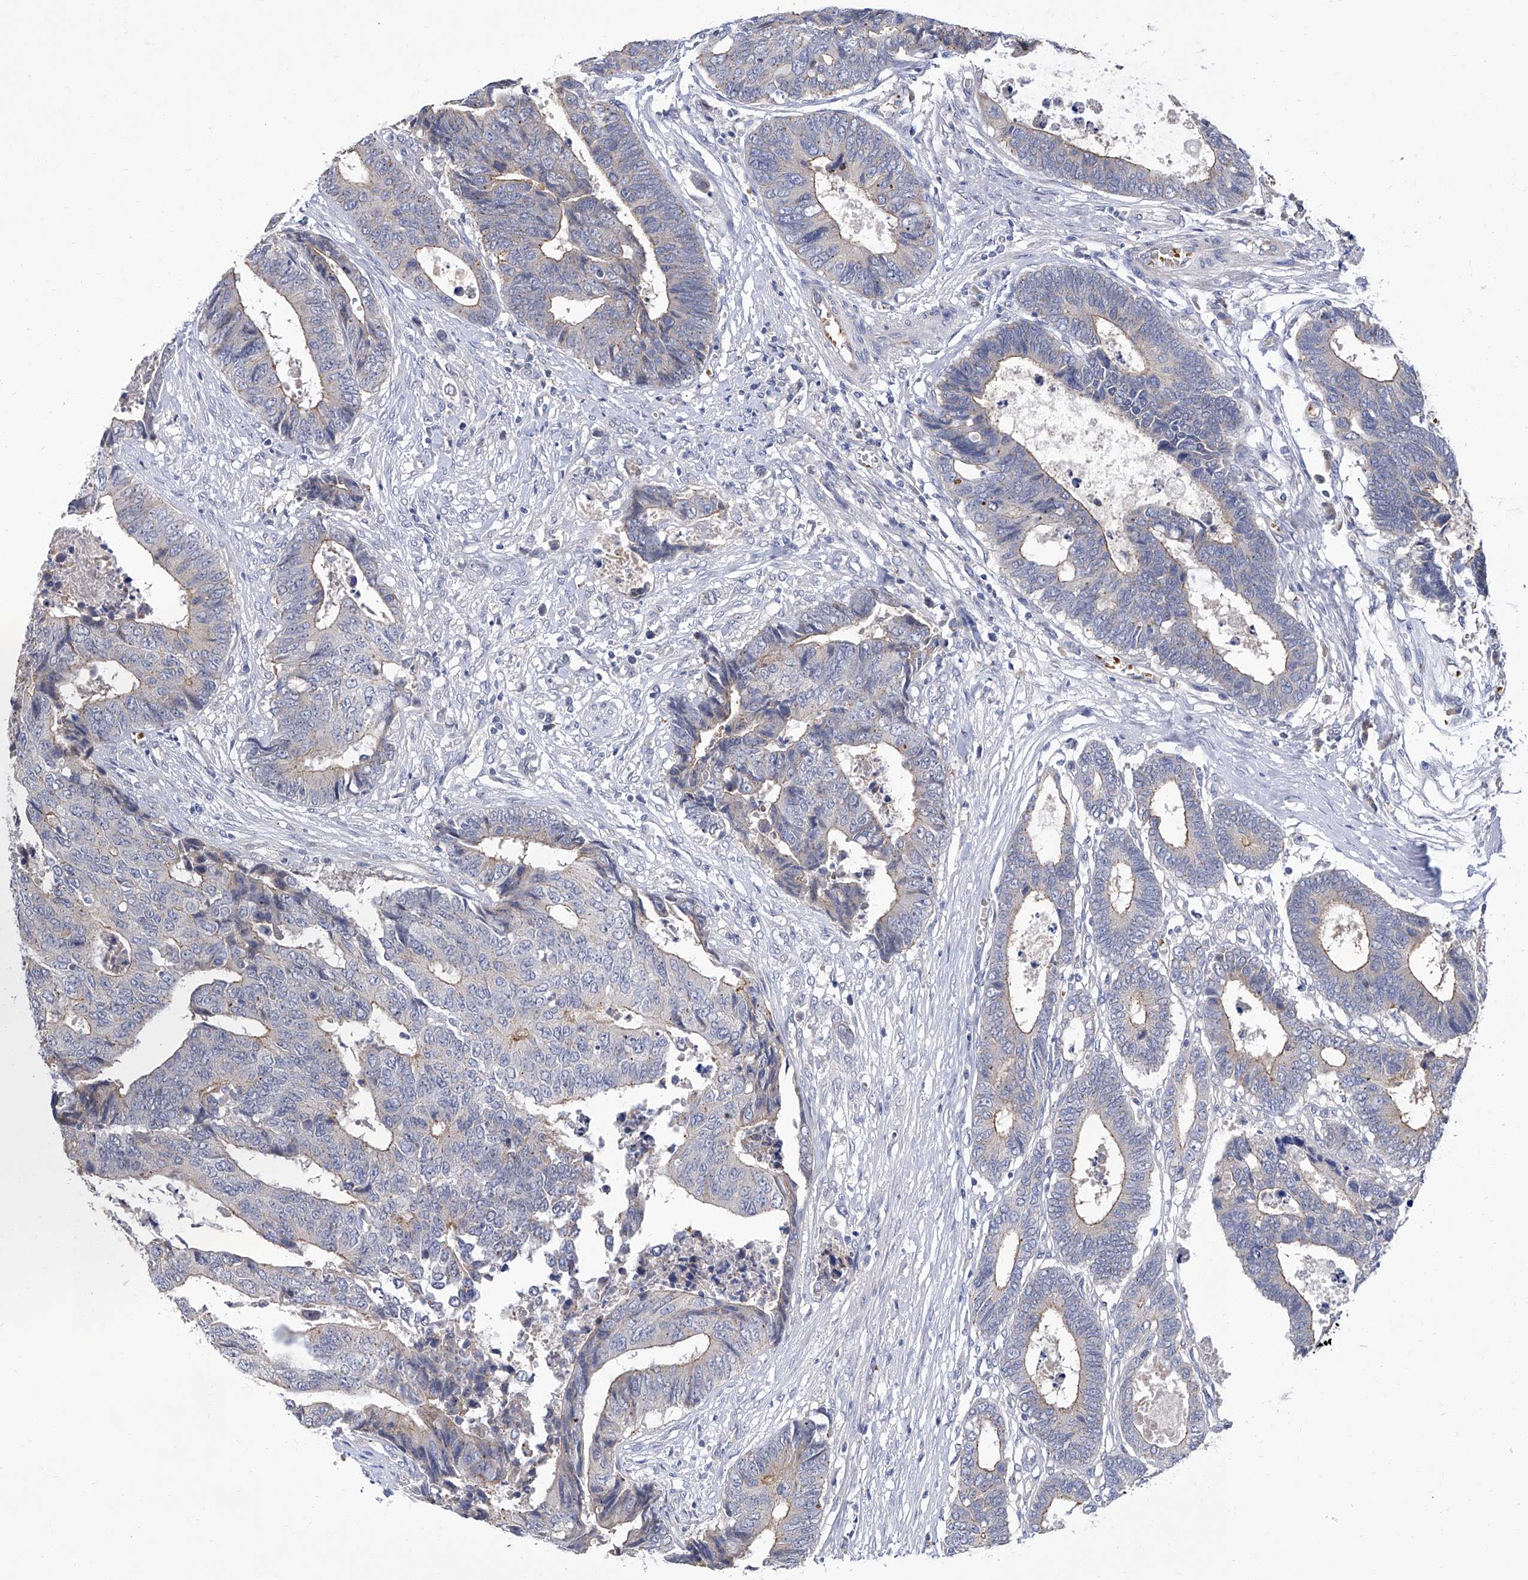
{"staining": {"intensity": "moderate", "quantity": "<25%", "location": "cytoplasmic/membranous"}, "tissue": "colorectal cancer", "cell_type": "Tumor cells", "image_type": "cancer", "snomed": [{"axis": "morphology", "description": "Adenocarcinoma, NOS"}, {"axis": "topography", "description": "Rectum"}], "caption": "The photomicrograph reveals staining of adenocarcinoma (colorectal), revealing moderate cytoplasmic/membranous protein positivity (brown color) within tumor cells.", "gene": "PARD3", "patient": {"sex": "male", "age": 84}}